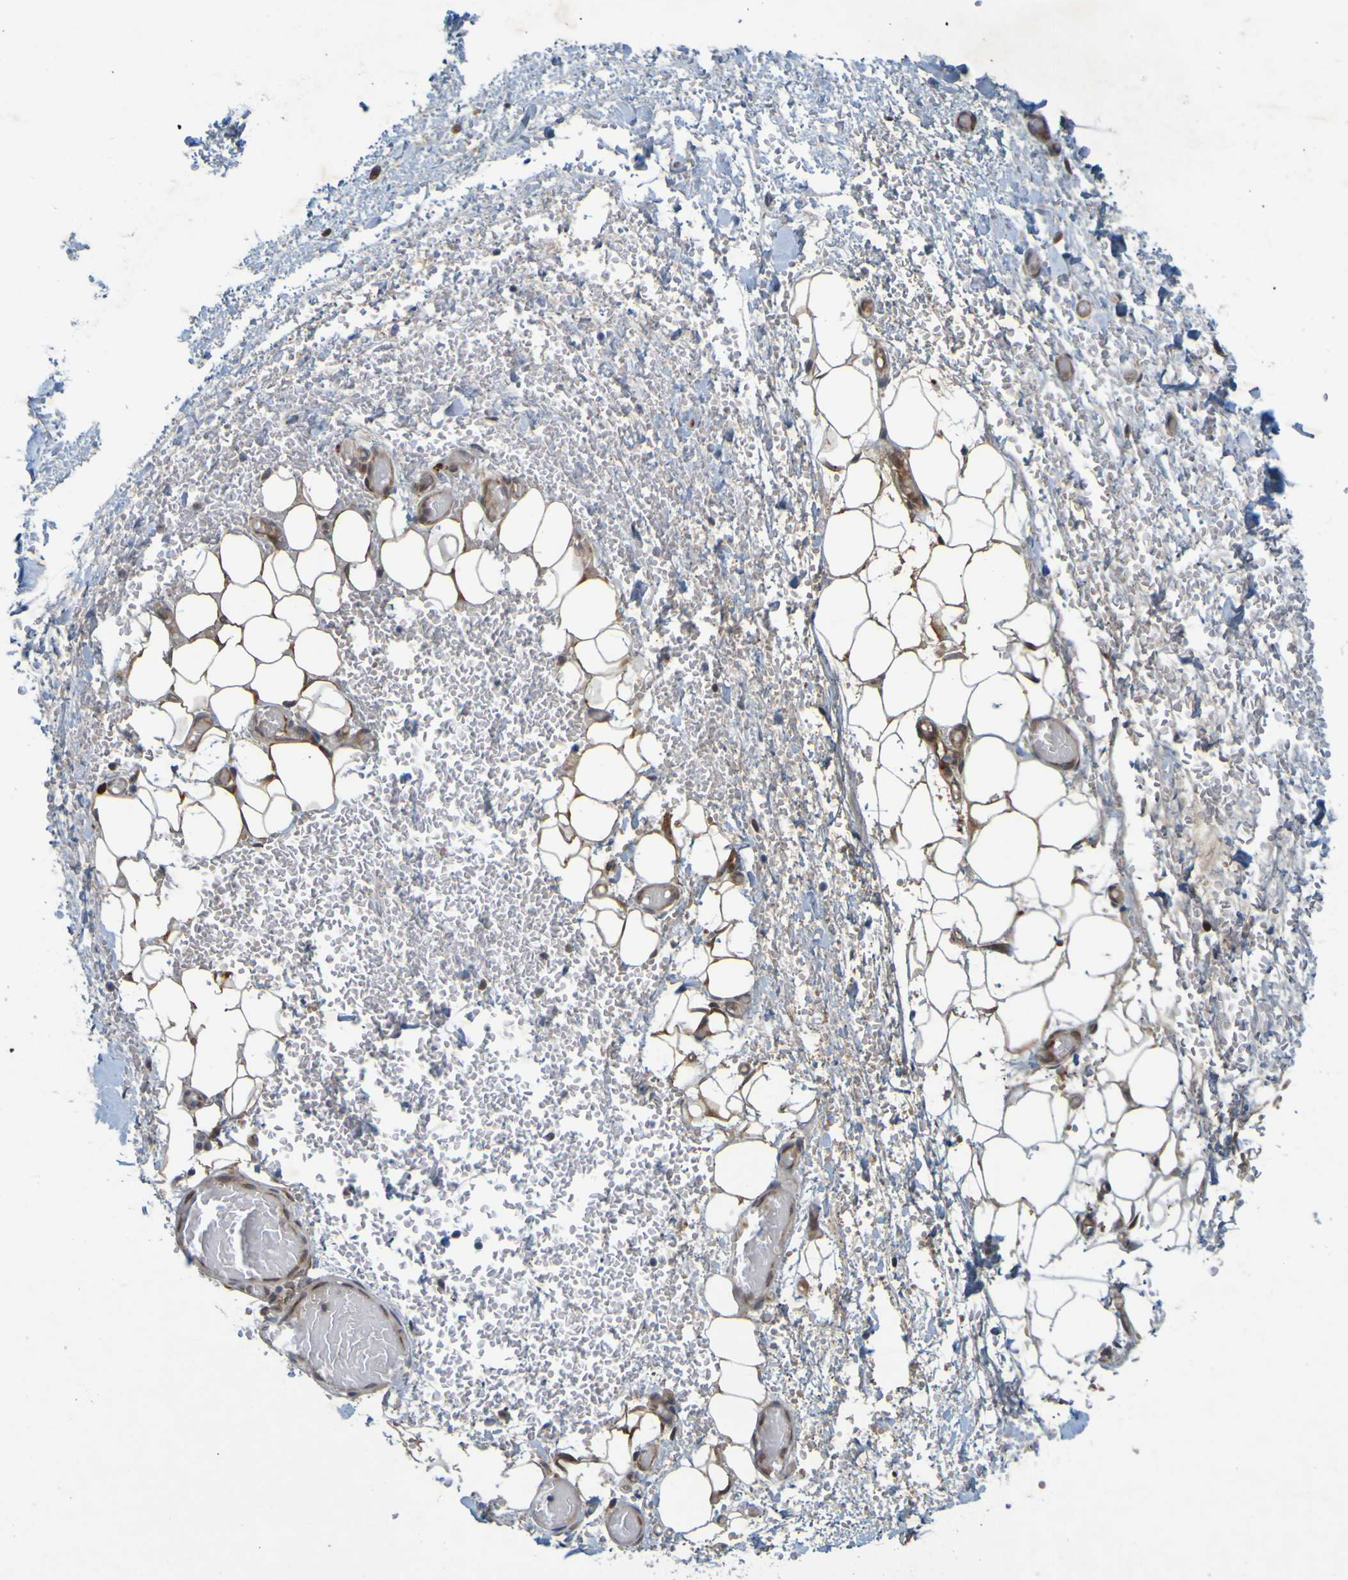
{"staining": {"intensity": "moderate", "quantity": "25%-75%", "location": "cytoplasmic/membranous"}, "tissue": "adipose tissue", "cell_type": "Adipocytes", "image_type": "normal", "snomed": [{"axis": "morphology", "description": "Normal tissue, NOS"}, {"axis": "morphology", "description": "Adenocarcinoma, NOS"}, {"axis": "topography", "description": "Esophagus"}], "caption": "Immunohistochemistry (IHC) micrograph of benign adipose tissue: human adipose tissue stained using immunohistochemistry (IHC) shows medium levels of moderate protein expression localized specifically in the cytoplasmic/membranous of adipocytes, appearing as a cytoplasmic/membranous brown color.", "gene": "MCPH1", "patient": {"sex": "male", "age": 62}}